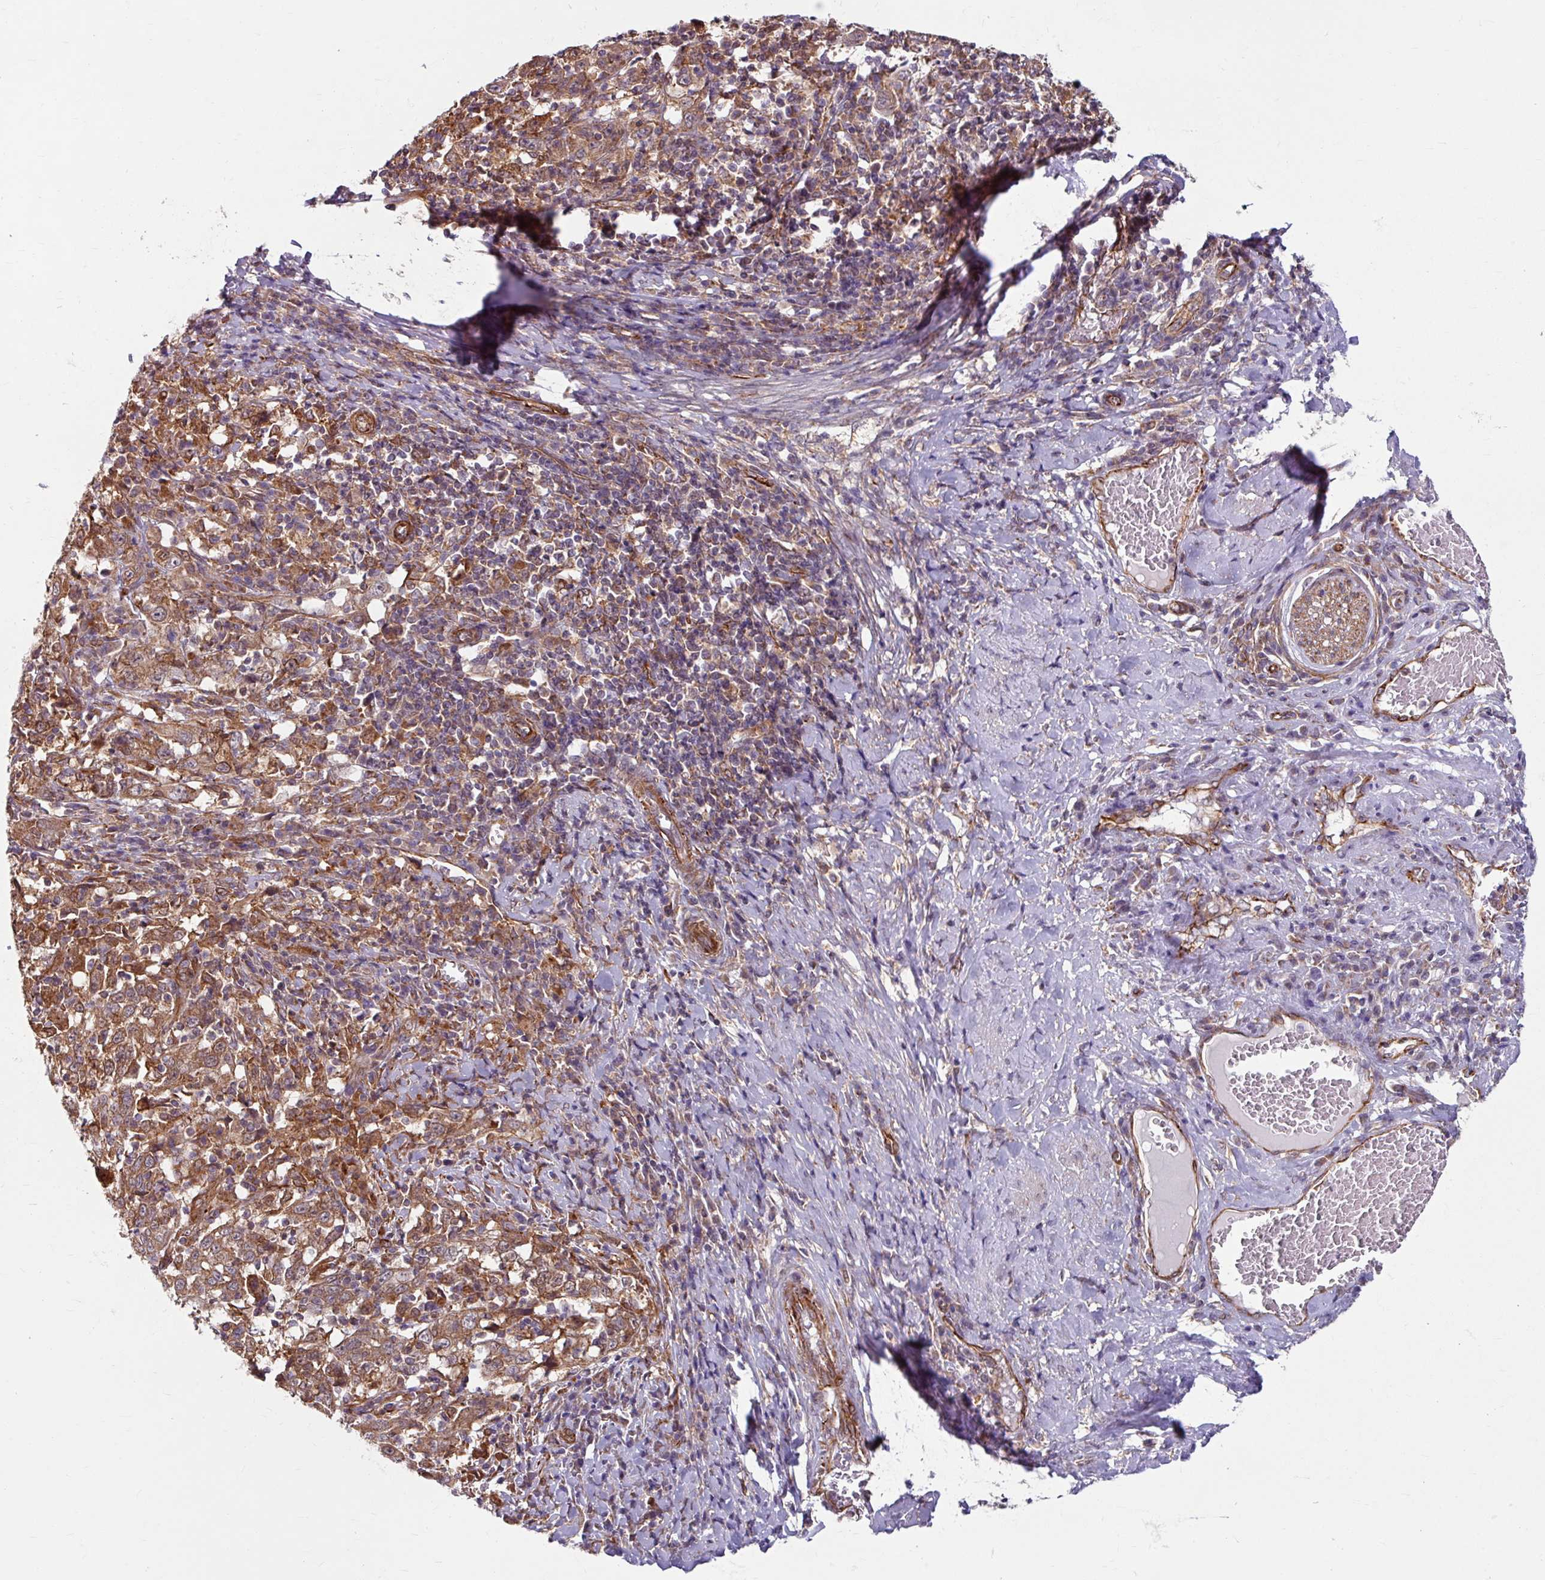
{"staining": {"intensity": "moderate", "quantity": ">75%", "location": "cytoplasmic/membranous"}, "tissue": "cervical cancer", "cell_type": "Tumor cells", "image_type": "cancer", "snomed": [{"axis": "morphology", "description": "Squamous cell carcinoma, NOS"}, {"axis": "topography", "description": "Cervix"}], "caption": "Approximately >75% of tumor cells in squamous cell carcinoma (cervical) exhibit moderate cytoplasmic/membranous protein expression as visualized by brown immunohistochemical staining.", "gene": "DAAM2", "patient": {"sex": "female", "age": 46}}